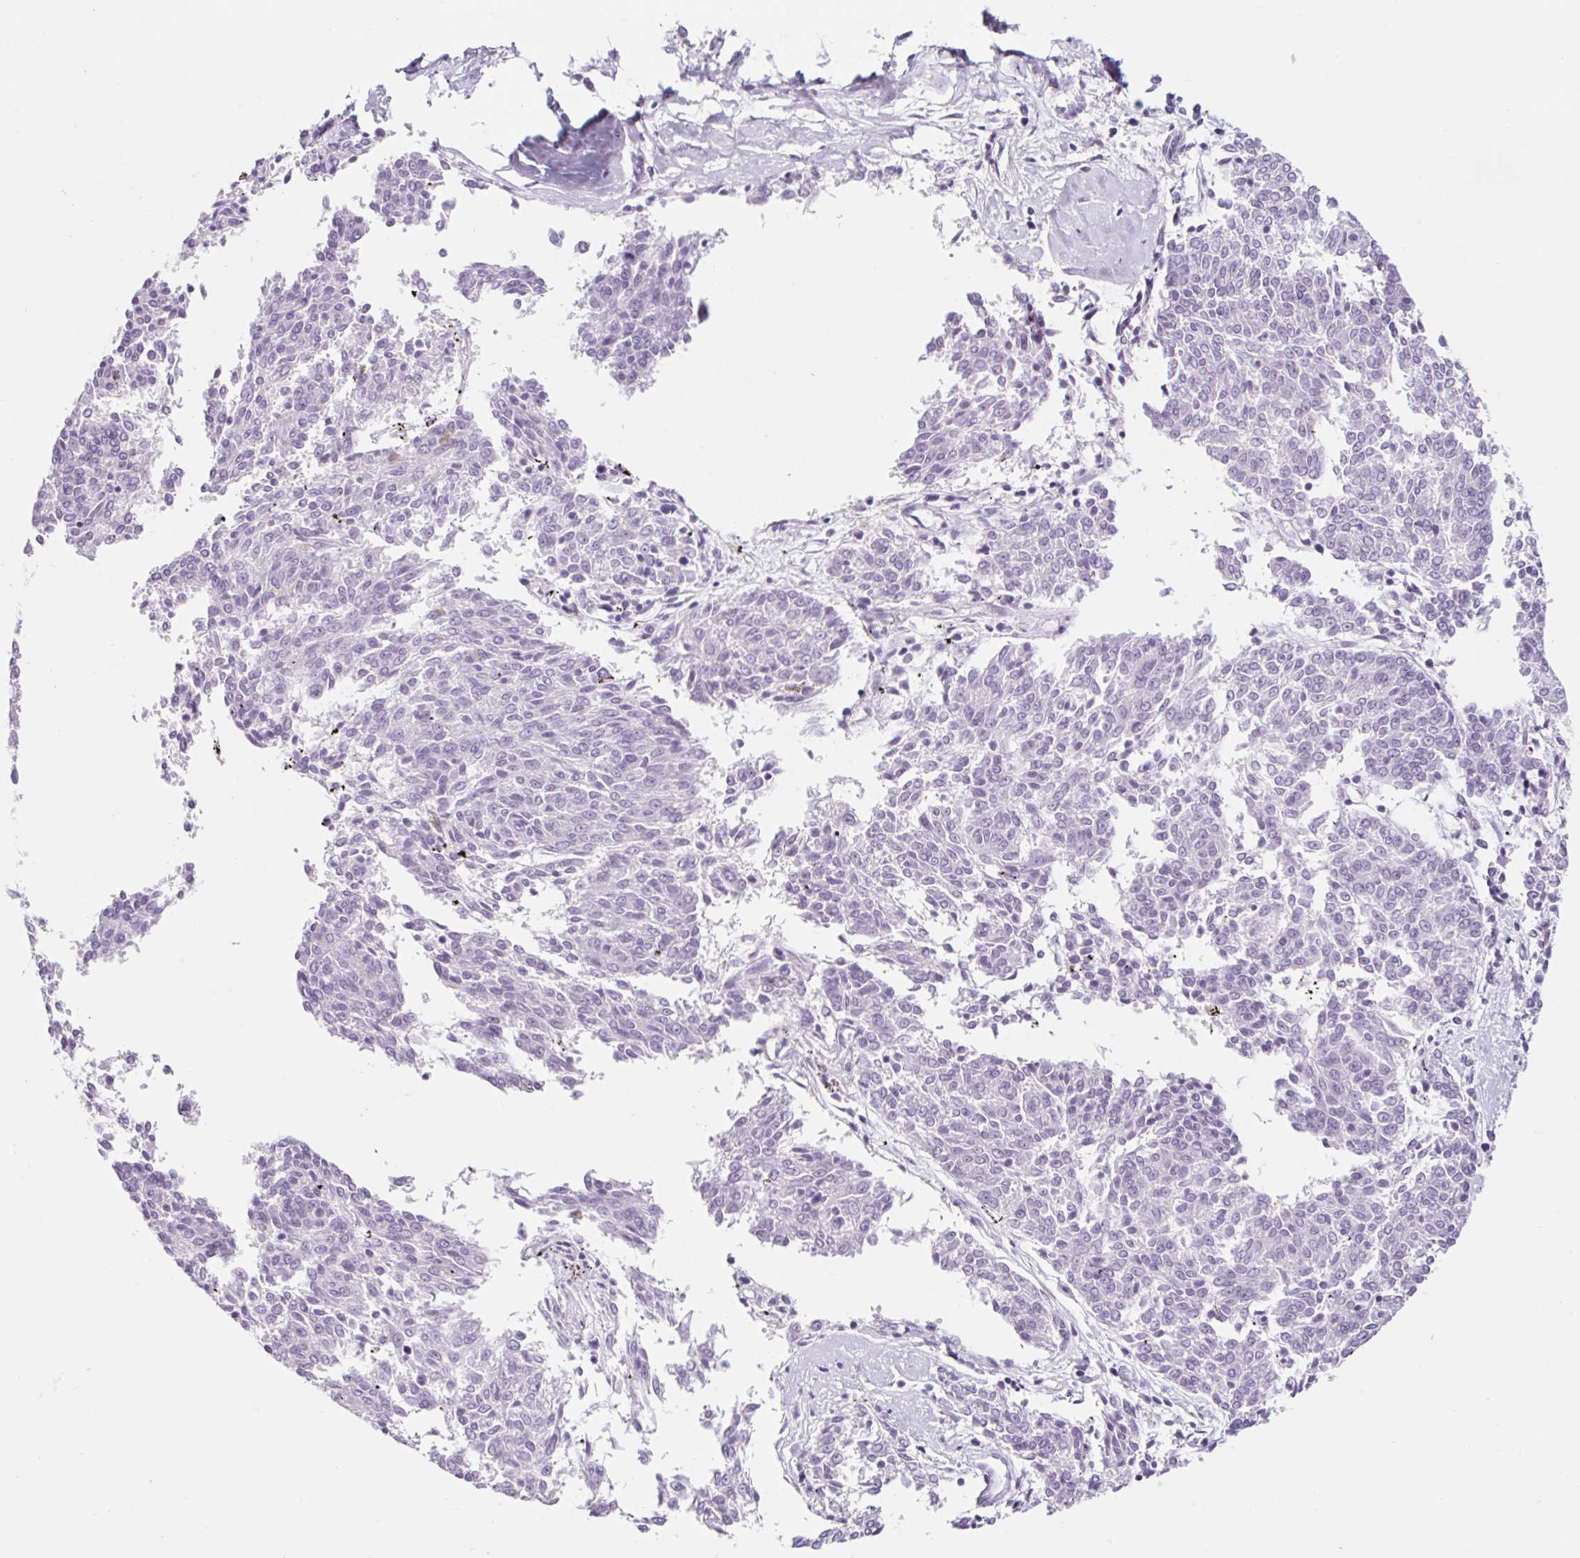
{"staining": {"intensity": "negative", "quantity": "none", "location": "none"}, "tissue": "melanoma", "cell_type": "Tumor cells", "image_type": "cancer", "snomed": [{"axis": "morphology", "description": "Malignant melanoma, NOS"}, {"axis": "topography", "description": "Skin"}], "caption": "This is an immunohistochemistry micrograph of human melanoma. There is no expression in tumor cells.", "gene": "BCAS1", "patient": {"sex": "female", "age": 72}}